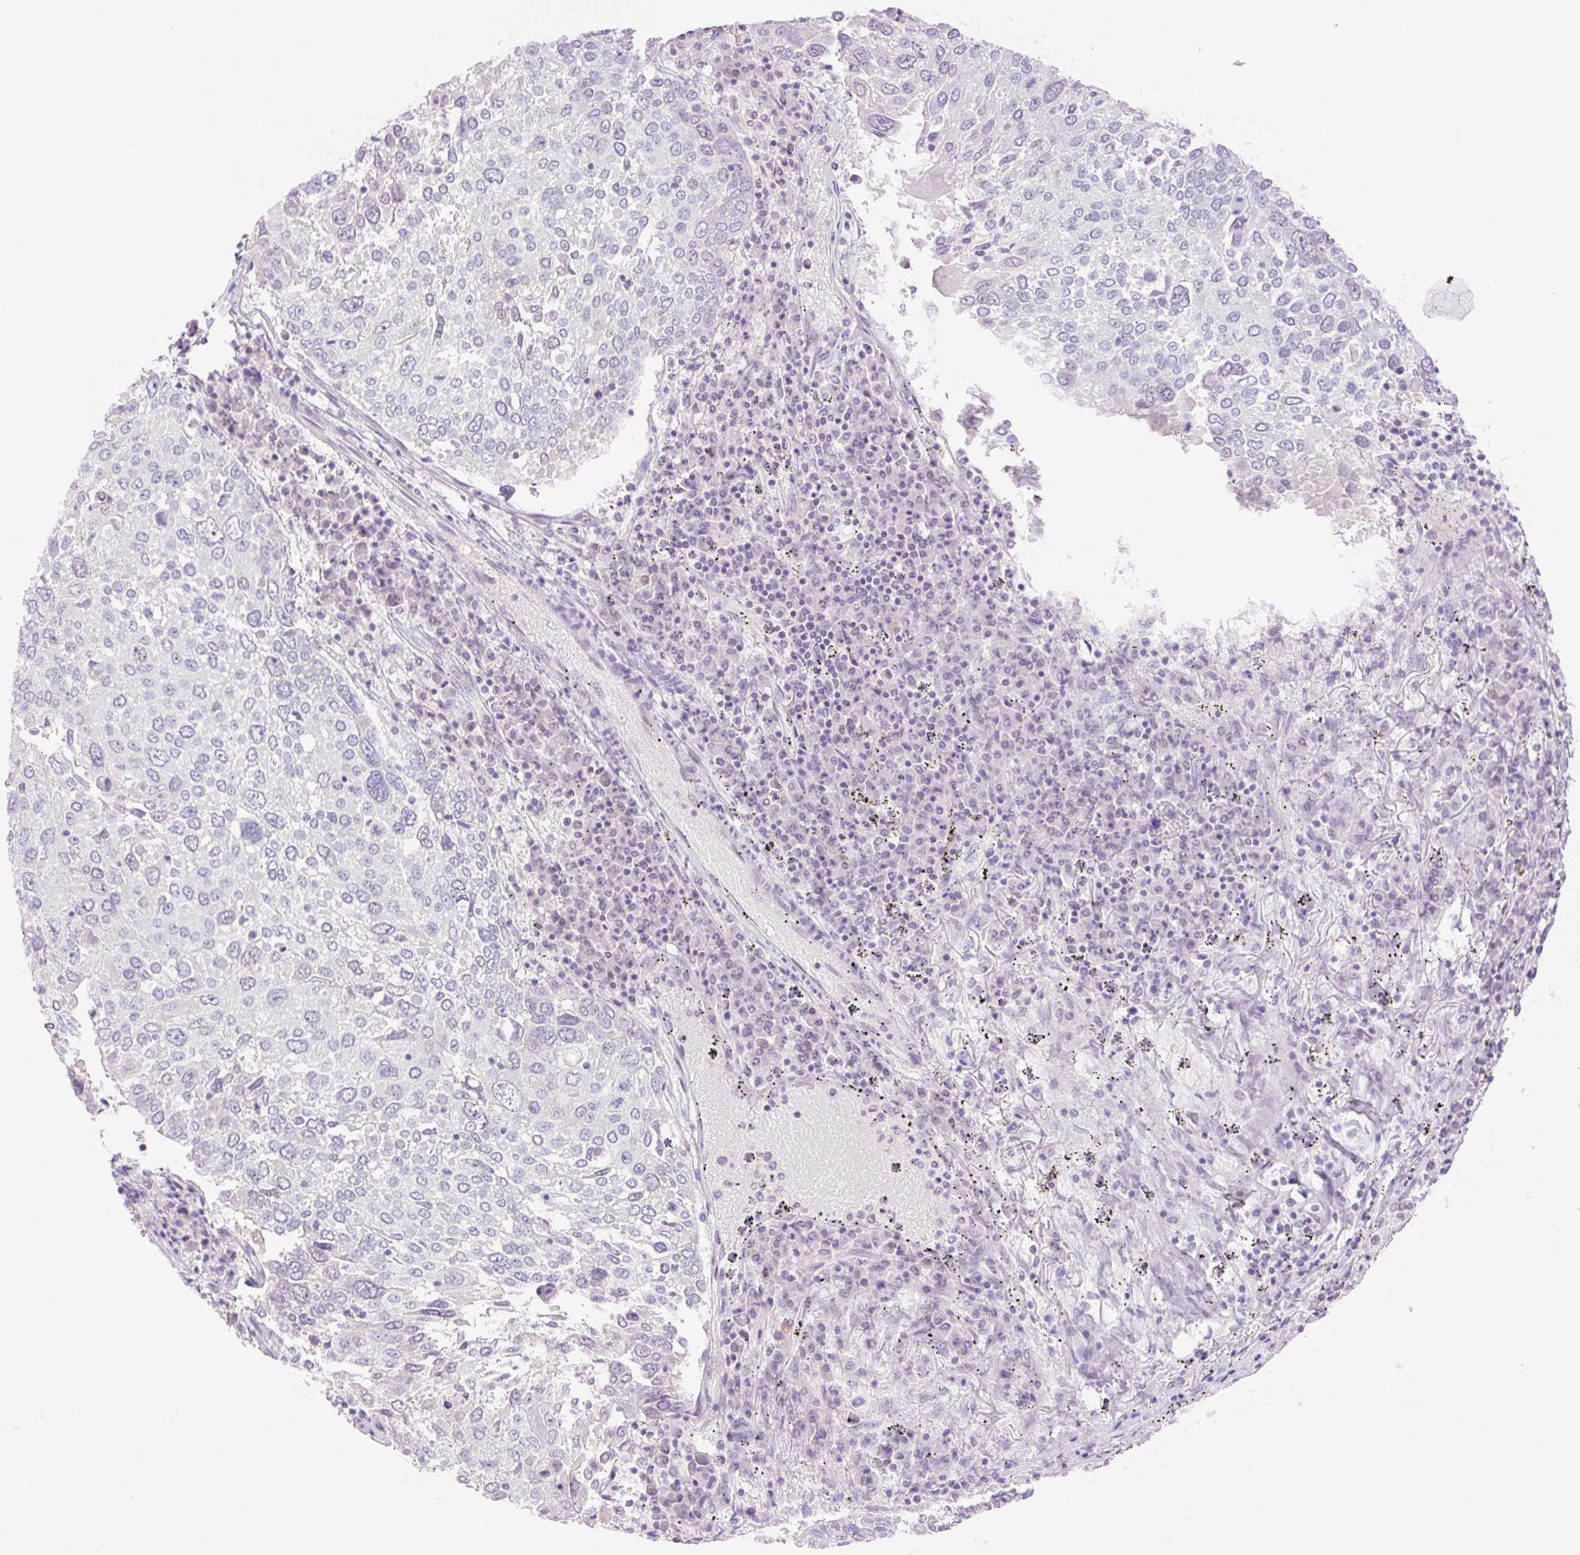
{"staining": {"intensity": "negative", "quantity": "none", "location": "none"}, "tissue": "lung cancer", "cell_type": "Tumor cells", "image_type": "cancer", "snomed": [{"axis": "morphology", "description": "Squamous cell carcinoma, NOS"}, {"axis": "topography", "description": "Lung"}], "caption": "Human lung squamous cell carcinoma stained for a protein using immunohistochemistry (IHC) exhibits no staining in tumor cells.", "gene": "TBX15", "patient": {"sex": "male", "age": 65}}